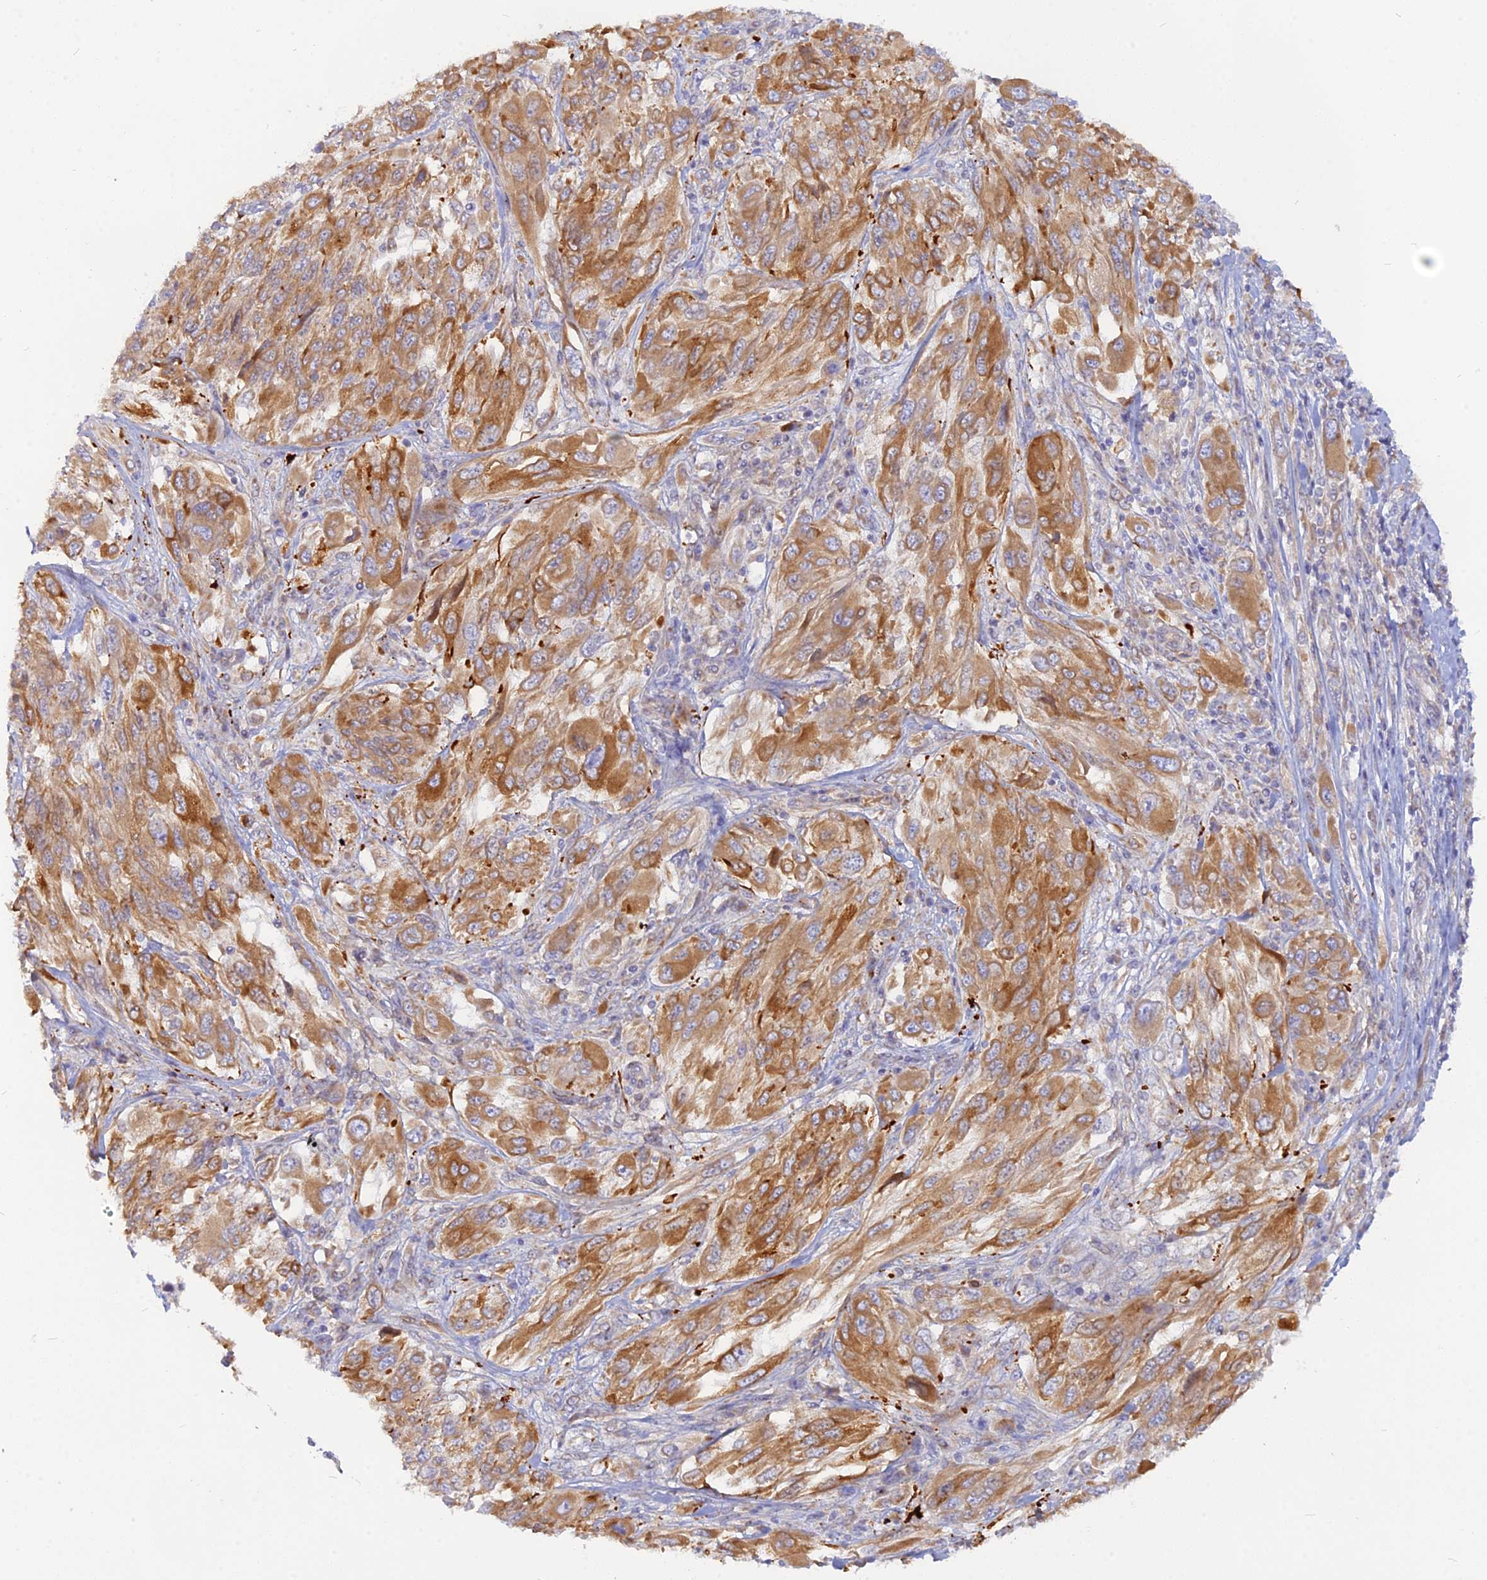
{"staining": {"intensity": "moderate", "quantity": ">75%", "location": "cytoplasmic/membranous"}, "tissue": "melanoma", "cell_type": "Tumor cells", "image_type": "cancer", "snomed": [{"axis": "morphology", "description": "Malignant melanoma, NOS"}, {"axis": "topography", "description": "Skin"}], "caption": "The histopathology image displays staining of malignant melanoma, revealing moderate cytoplasmic/membranous protein positivity (brown color) within tumor cells. Nuclei are stained in blue.", "gene": "TLCD1", "patient": {"sex": "female", "age": 91}}